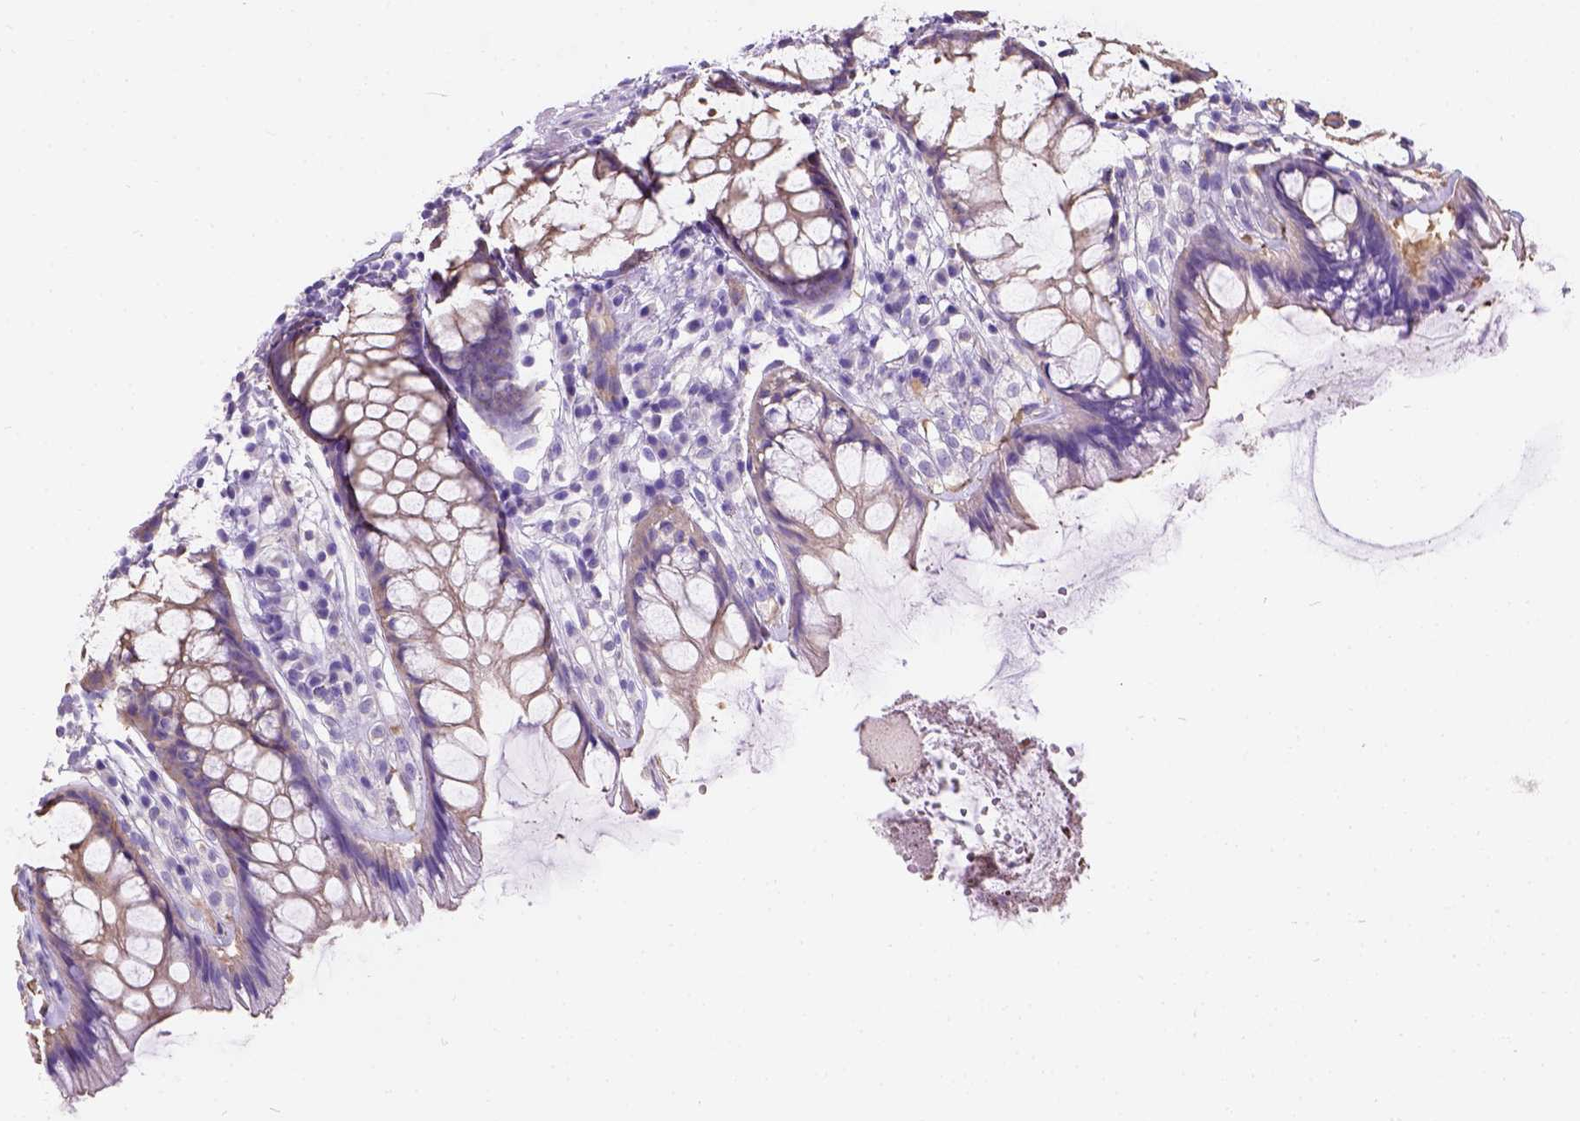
{"staining": {"intensity": "moderate", "quantity": "<25%", "location": "cytoplasmic/membranous"}, "tissue": "rectum", "cell_type": "Glandular cells", "image_type": "normal", "snomed": [{"axis": "morphology", "description": "Normal tissue, NOS"}, {"axis": "topography", "description": "Rectum"}], "caption": "Protein expression analysis of benign human rectum reveals moderate cytoplasmic/membranous positivity in approximately <25% of glandular cells. (Stains: DAB (3,3'-diaminobenzidine) in brown, nuclei in blue, Microscopy: brightfield microscopy at high magnification).", "gene": "PHF7", "patient": {"sex": "female", "age": 62}}